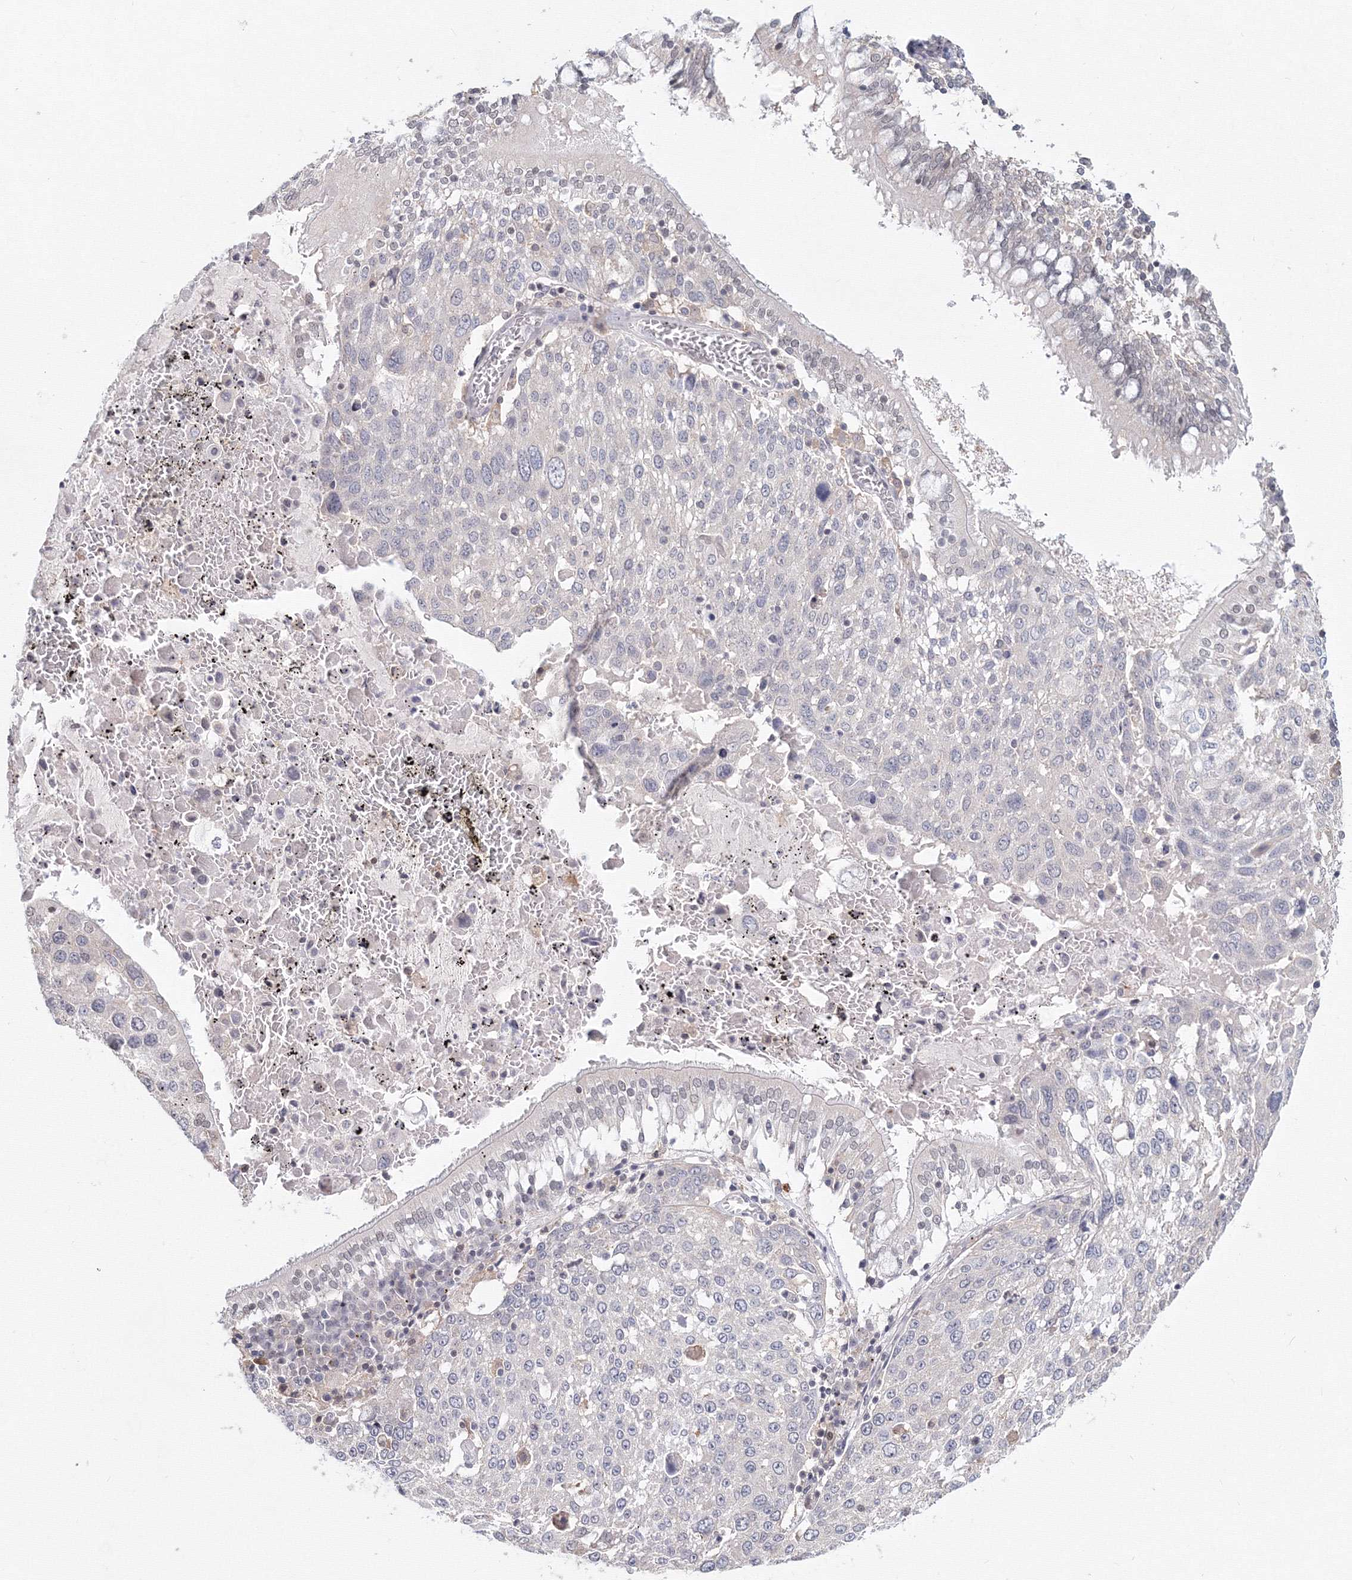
{"staining": {"intensity": "negative", "quantity": "none", "location": "none"}, "tissue": "lung cancer", "cell_type": "Tumor cells", "image_type": "cancer", "snomed": [{"axis": "morphology", "description": "Squamous cell carcinoma, NOS"}, {"axis": "topography", "description": "Lung"}], "caption": "The image reveals no significant staining in tumor cells of lung squamous cell carcinoma.", "gene": "SLC7A7", "patient": {"sex": "male", "age": 65}}